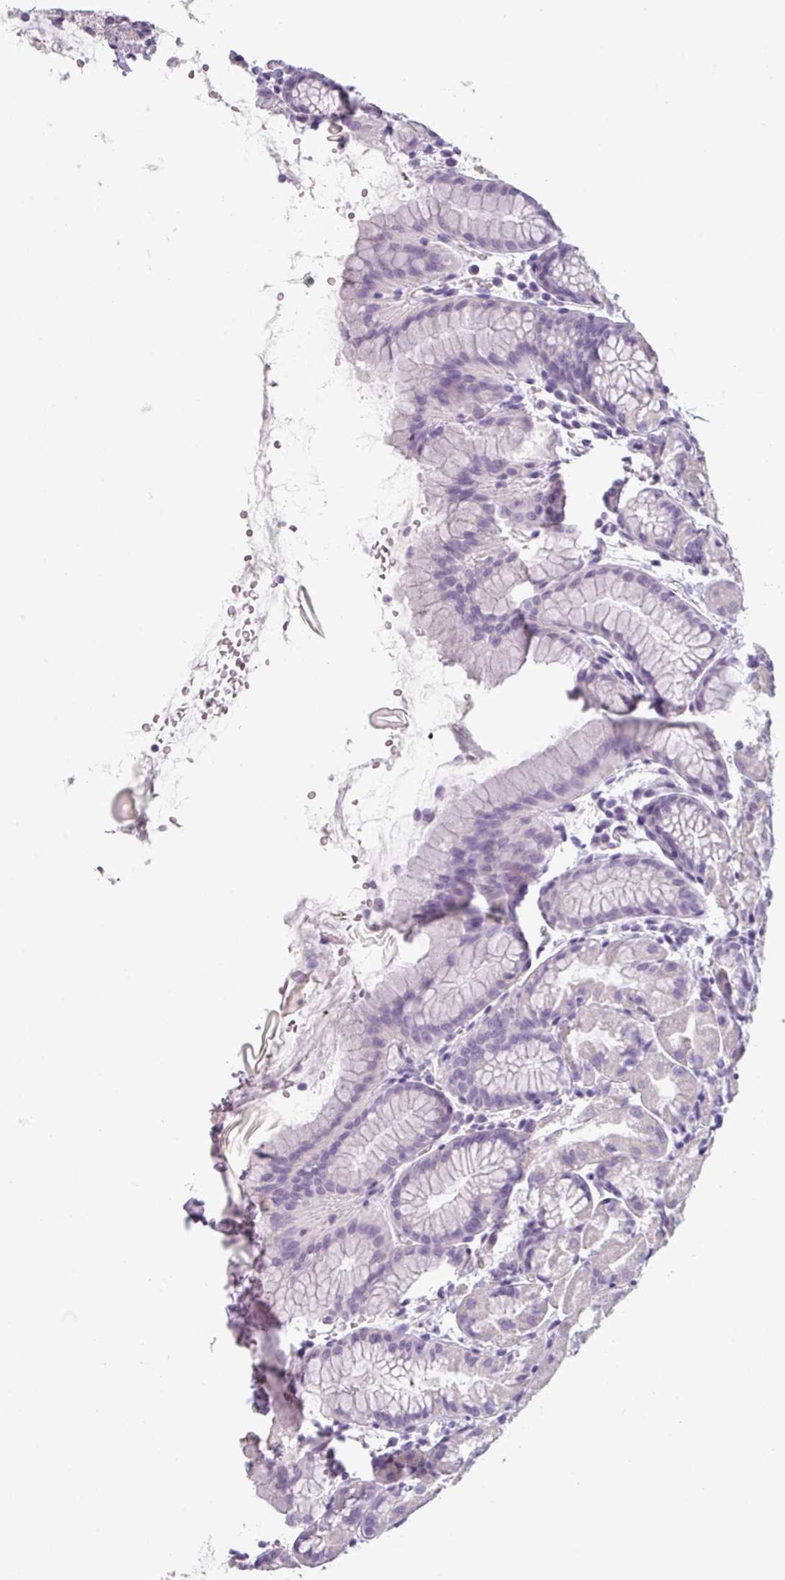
{"staining": {"intensity": "negative", "quantity": "none", "location": "none"}, "tissue": "stomach", "cell_type": "Glandular cells", "image_type": "normal", "snomed": [{"axis": "morphology", "description": "Normal tissue, NOS"}, {"axis": "topography", "description": "Stomach, upper"}], "caption": "A high-resolution micrograph shows immunohistochemistry staining of normal stomach, which exhibits no significant expression in glandular cells.", "gene": "SFTPA1", "patient": {"sex": "male", "age": 47}}